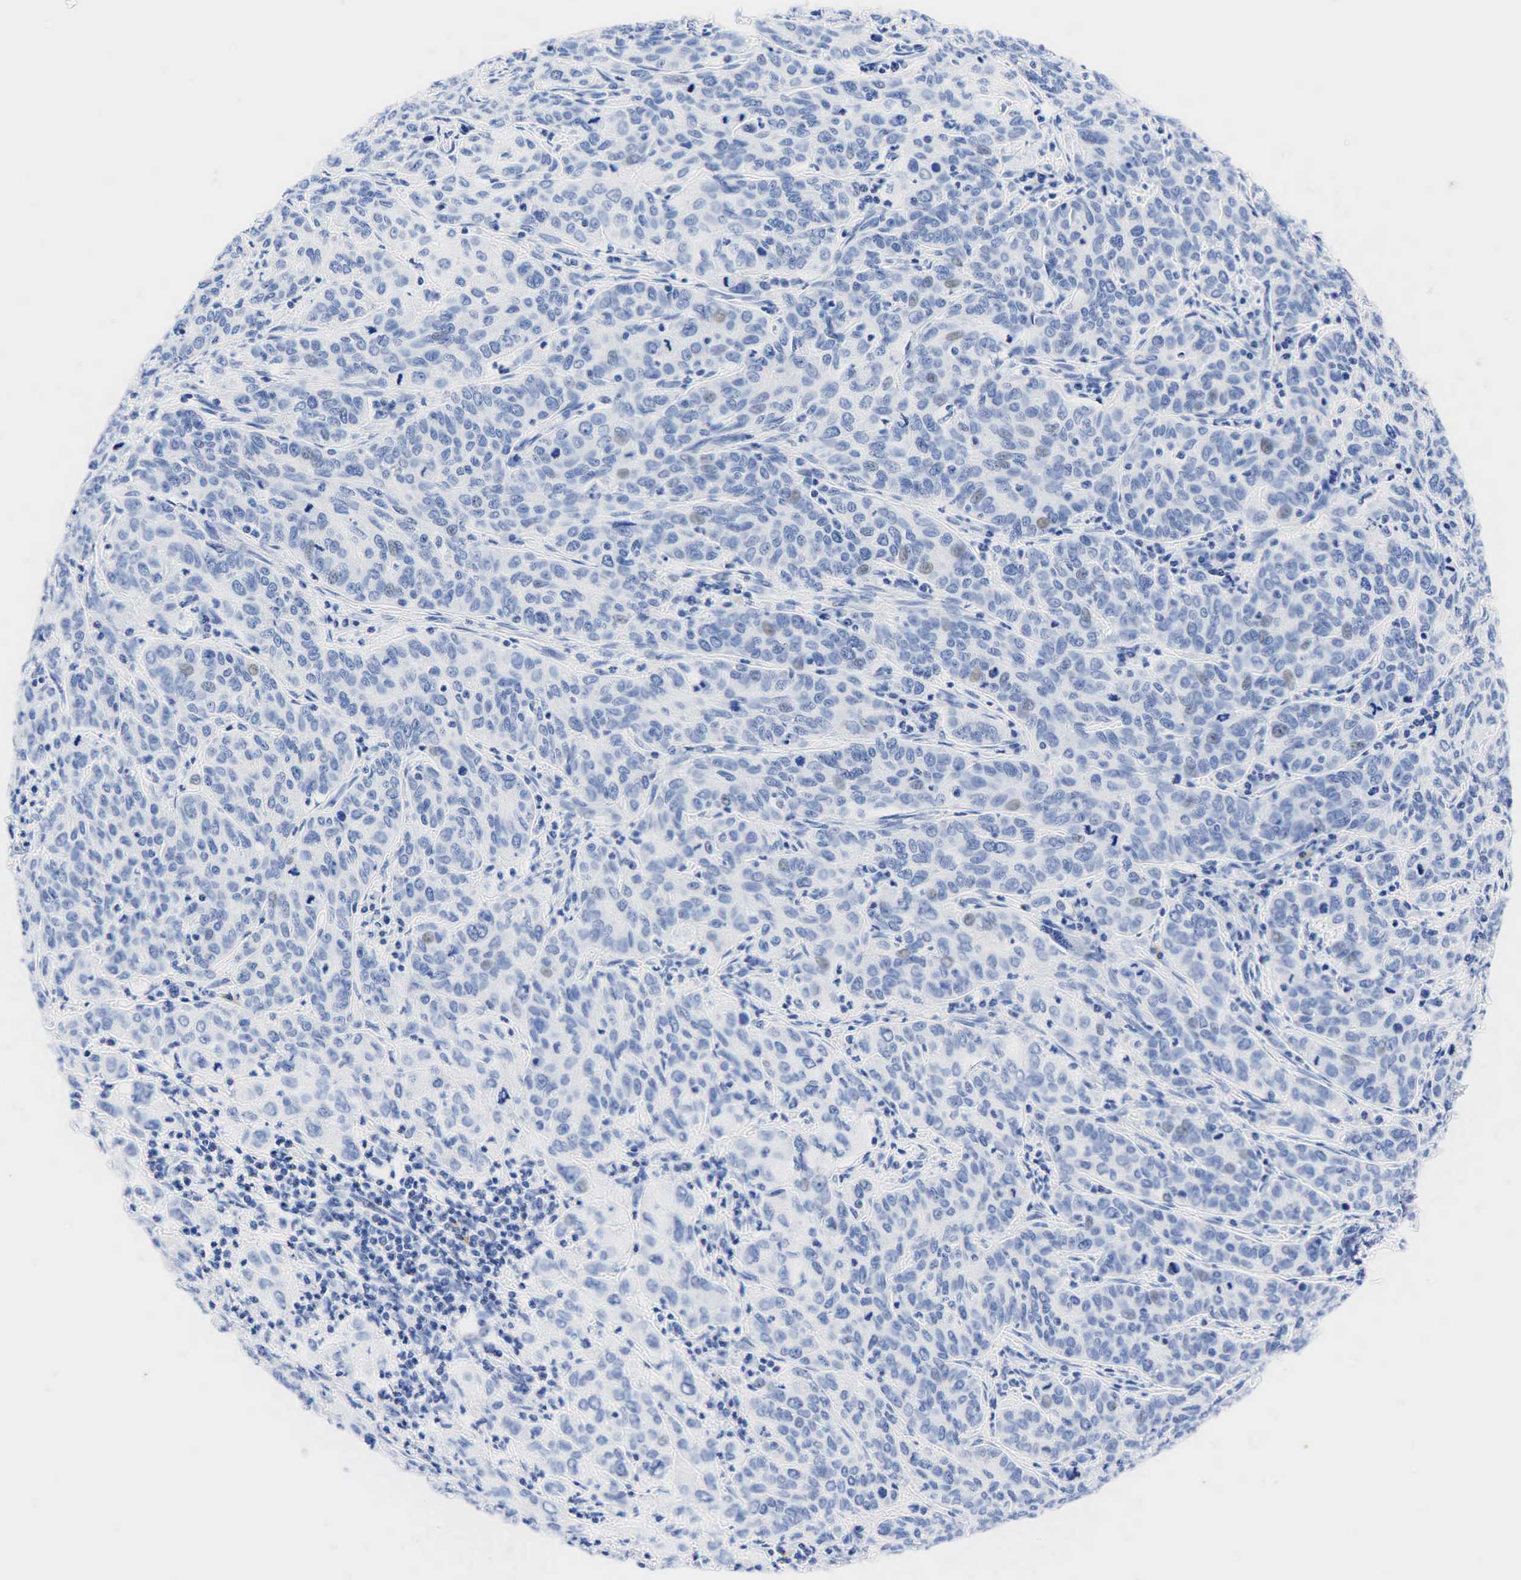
{"staining": {"intensity": "negative", "quantity": "none", "location": "none"}, "tissue": "cervical cancer", "cell_type": "Tumor cells", "image_type": "cancer", "snomed": [{"axis": "morphology", "description": "Squamous cell carcinoma, NOS"}, {"axis": "topography", "description": "Cervix"}], "caption": "Tumor cells show no significant protein expression in cervical cancer. Nuclei are stained in blue.", "gene": "NKX2-1", "patient": {"sex": "female", "age": 38}}